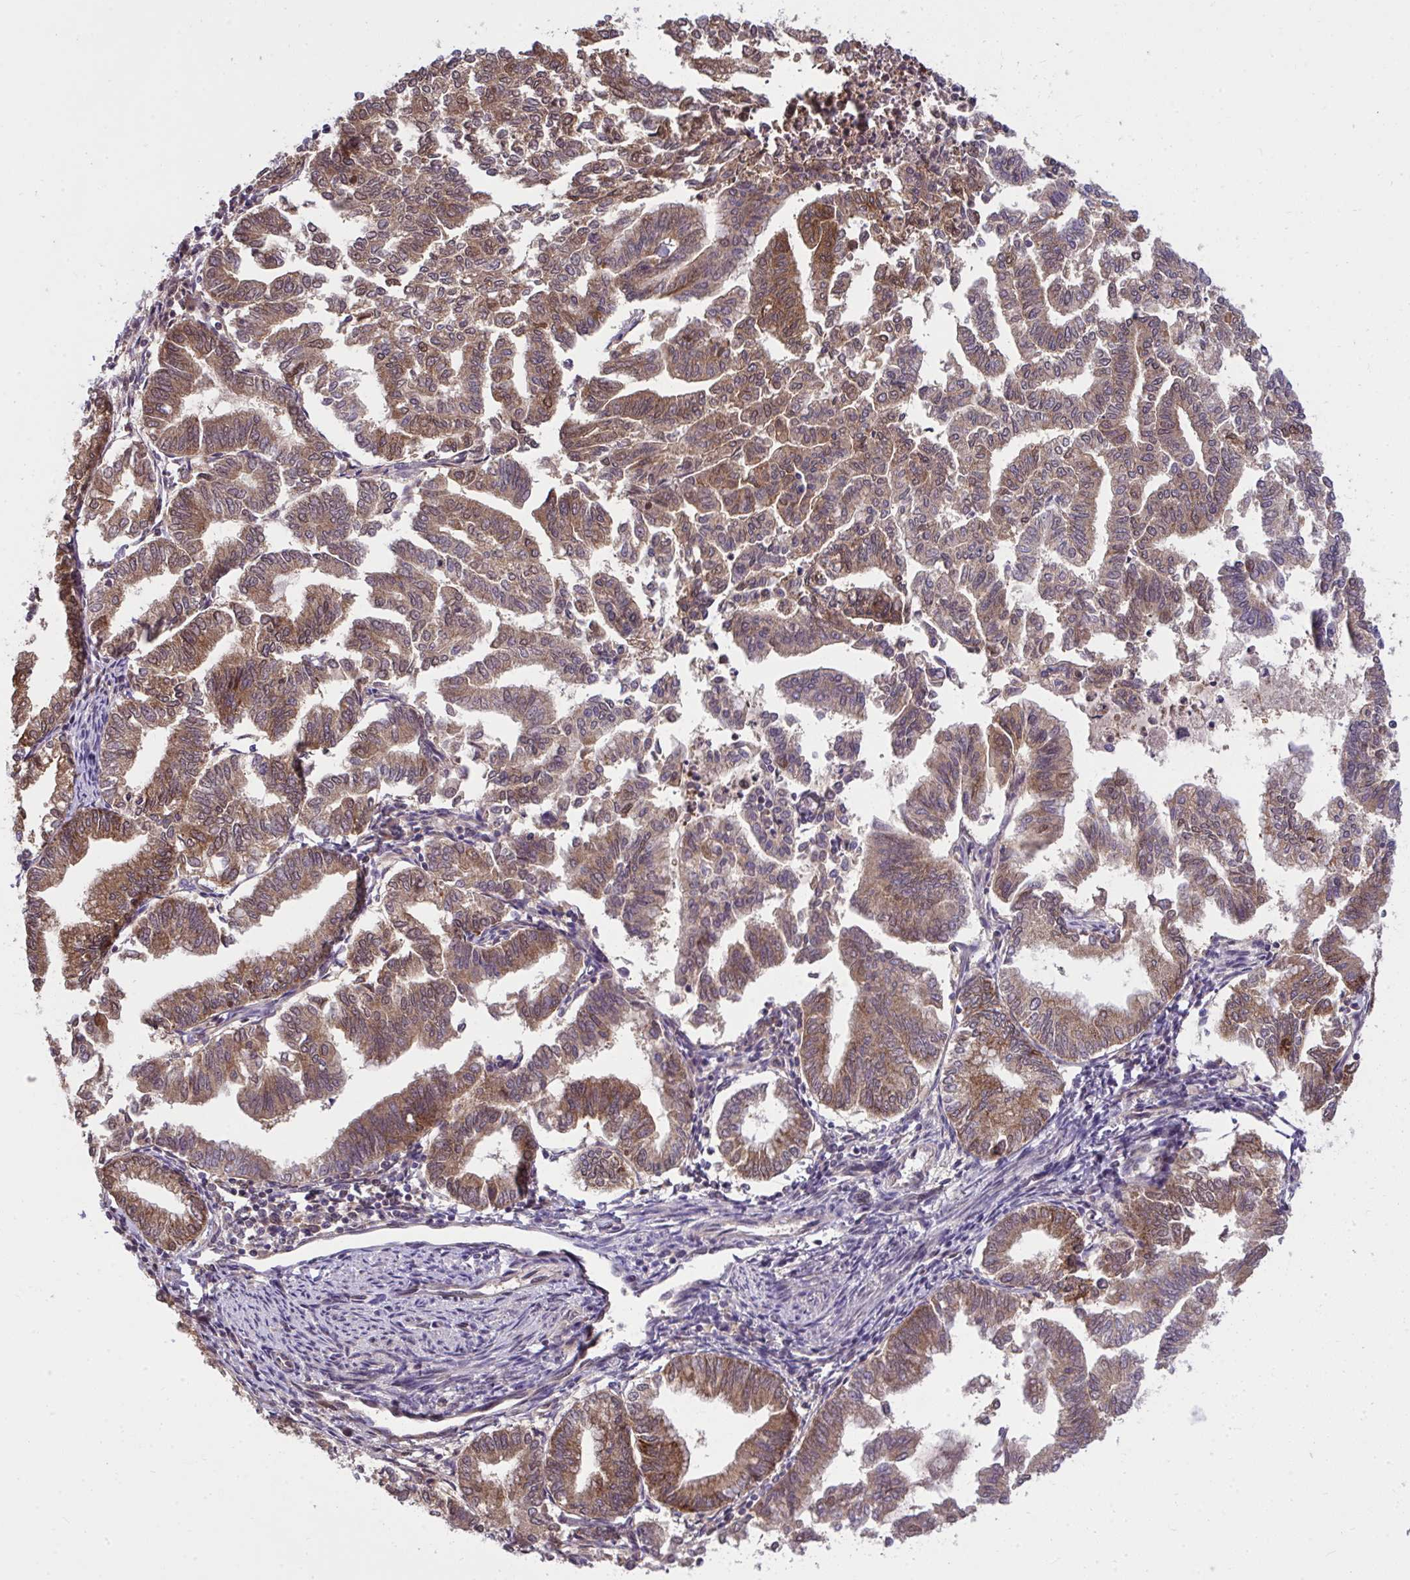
{"staining": {"intensity": "moderate", "quantity": ">75%", "location": "cytoplasmic/membranous"}, "tissue": "endometrial cancer", "cell_type": "Tumor cells", "image_type": "cancer", "snomed": [{"axis": "morphology", "description": "Adenocarcinoma, NOS"}, {"axis": "topography", "description": "Endometrium"}], "caption": "IHC micrograph of neoplastic tissue: adenocarcinoma (endometrial) stained using IHC demonstrates medium levels of moderate protein expression localized specifically in the cytoplasmic/membranous of tumor cells, appearing as a cytoplasmic/membranous brown color.", "gene": "RDH14", "patient": {"sex": "female", "age": 79}}